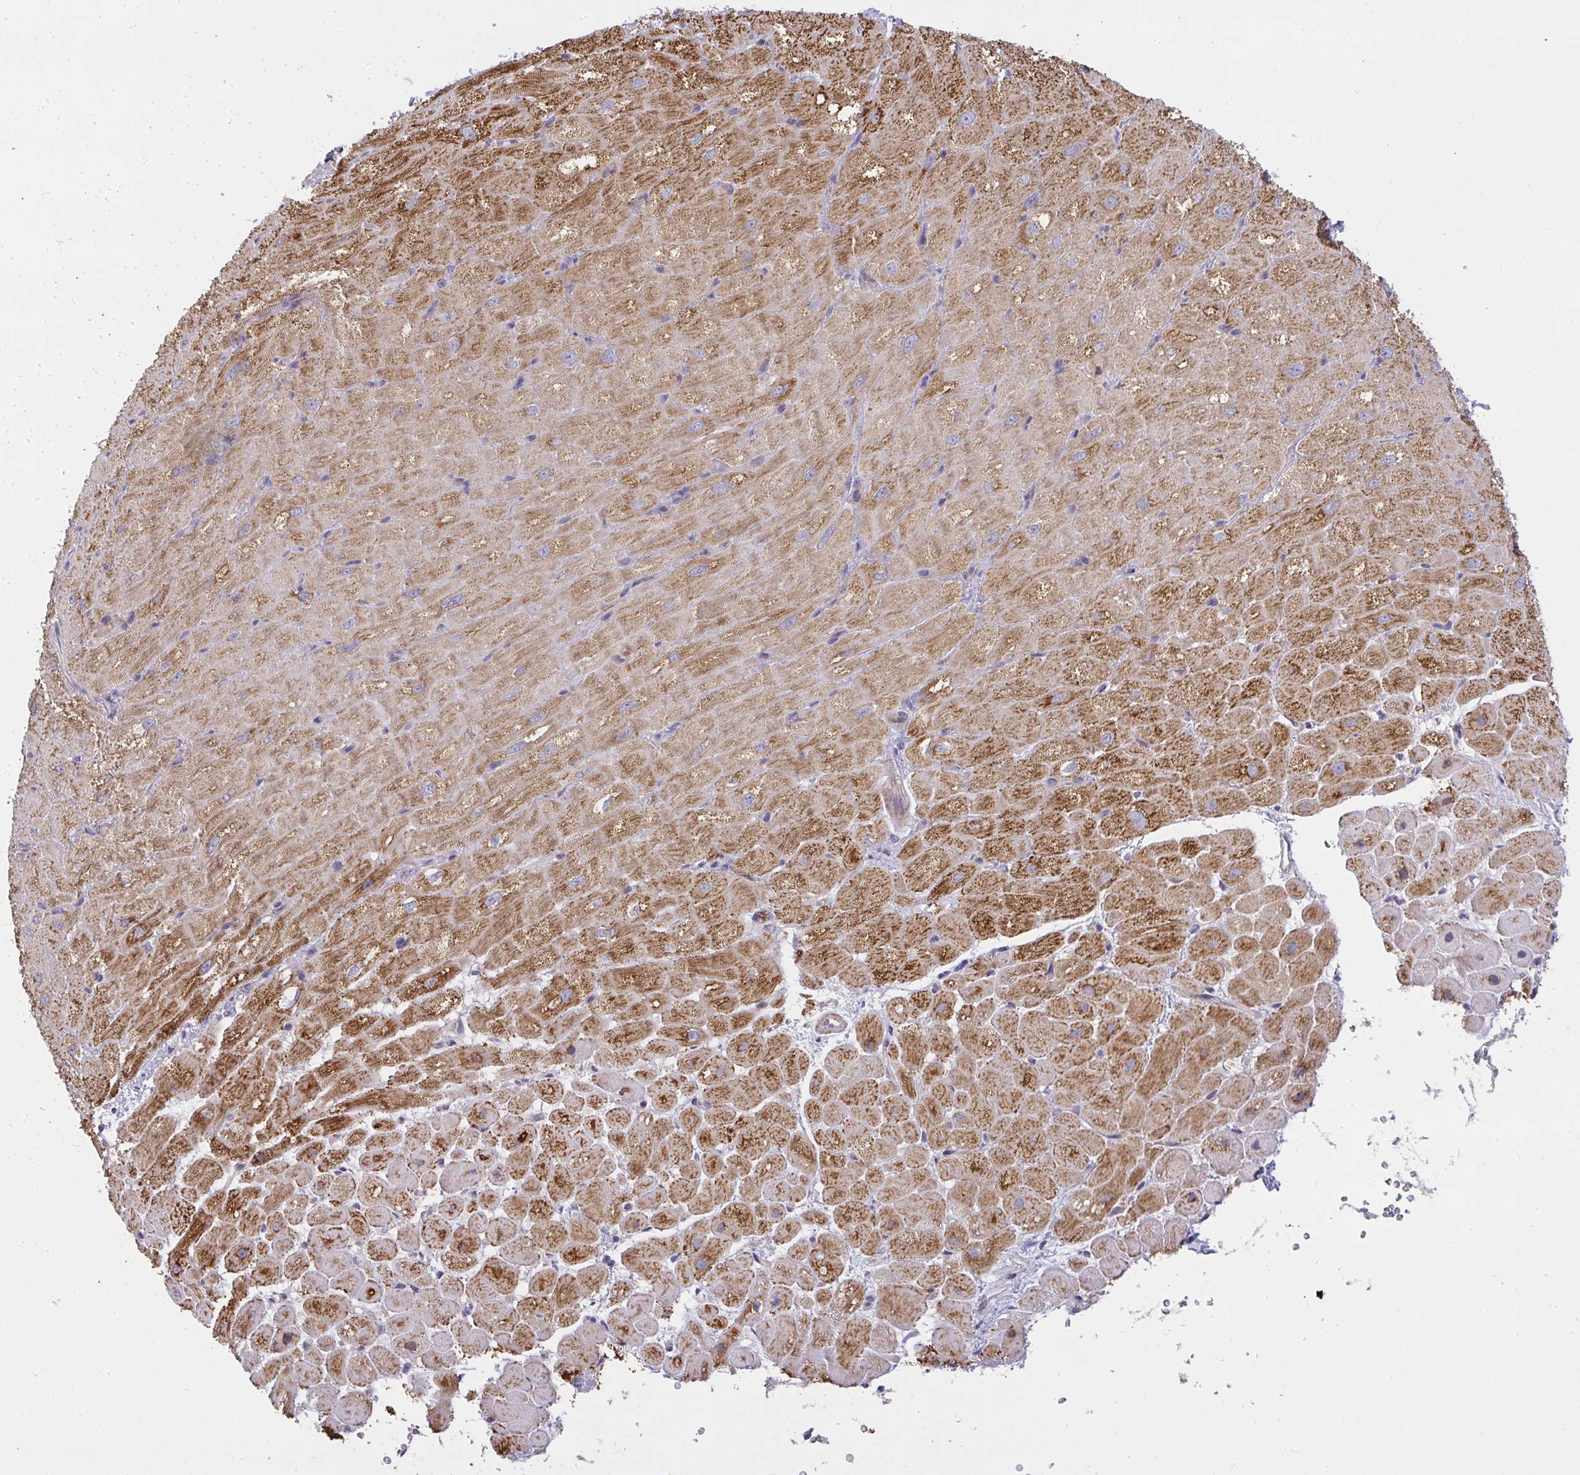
{"staining": {"intensity": "strong", "quantity": ">75%", "location": "cytoplasmic/membranous"}, "tissue": "heart muscle", "cell_type": "Cardiomyocytes", "image_type": "normal", "snomed": [{"axis": "morphology", "description": "Normal tissue, NOS"}, {"axis": "topography", "description": "Heart"}], "caption": "Immunohistochemistry (IHC) of benign heart muscle shows high levels of strong cytoplasmic/membranous expression in approximately >75% of cardiomyocytes.", "gene": "SRRM4", "patient": {"sex": "male", "age": 62}}